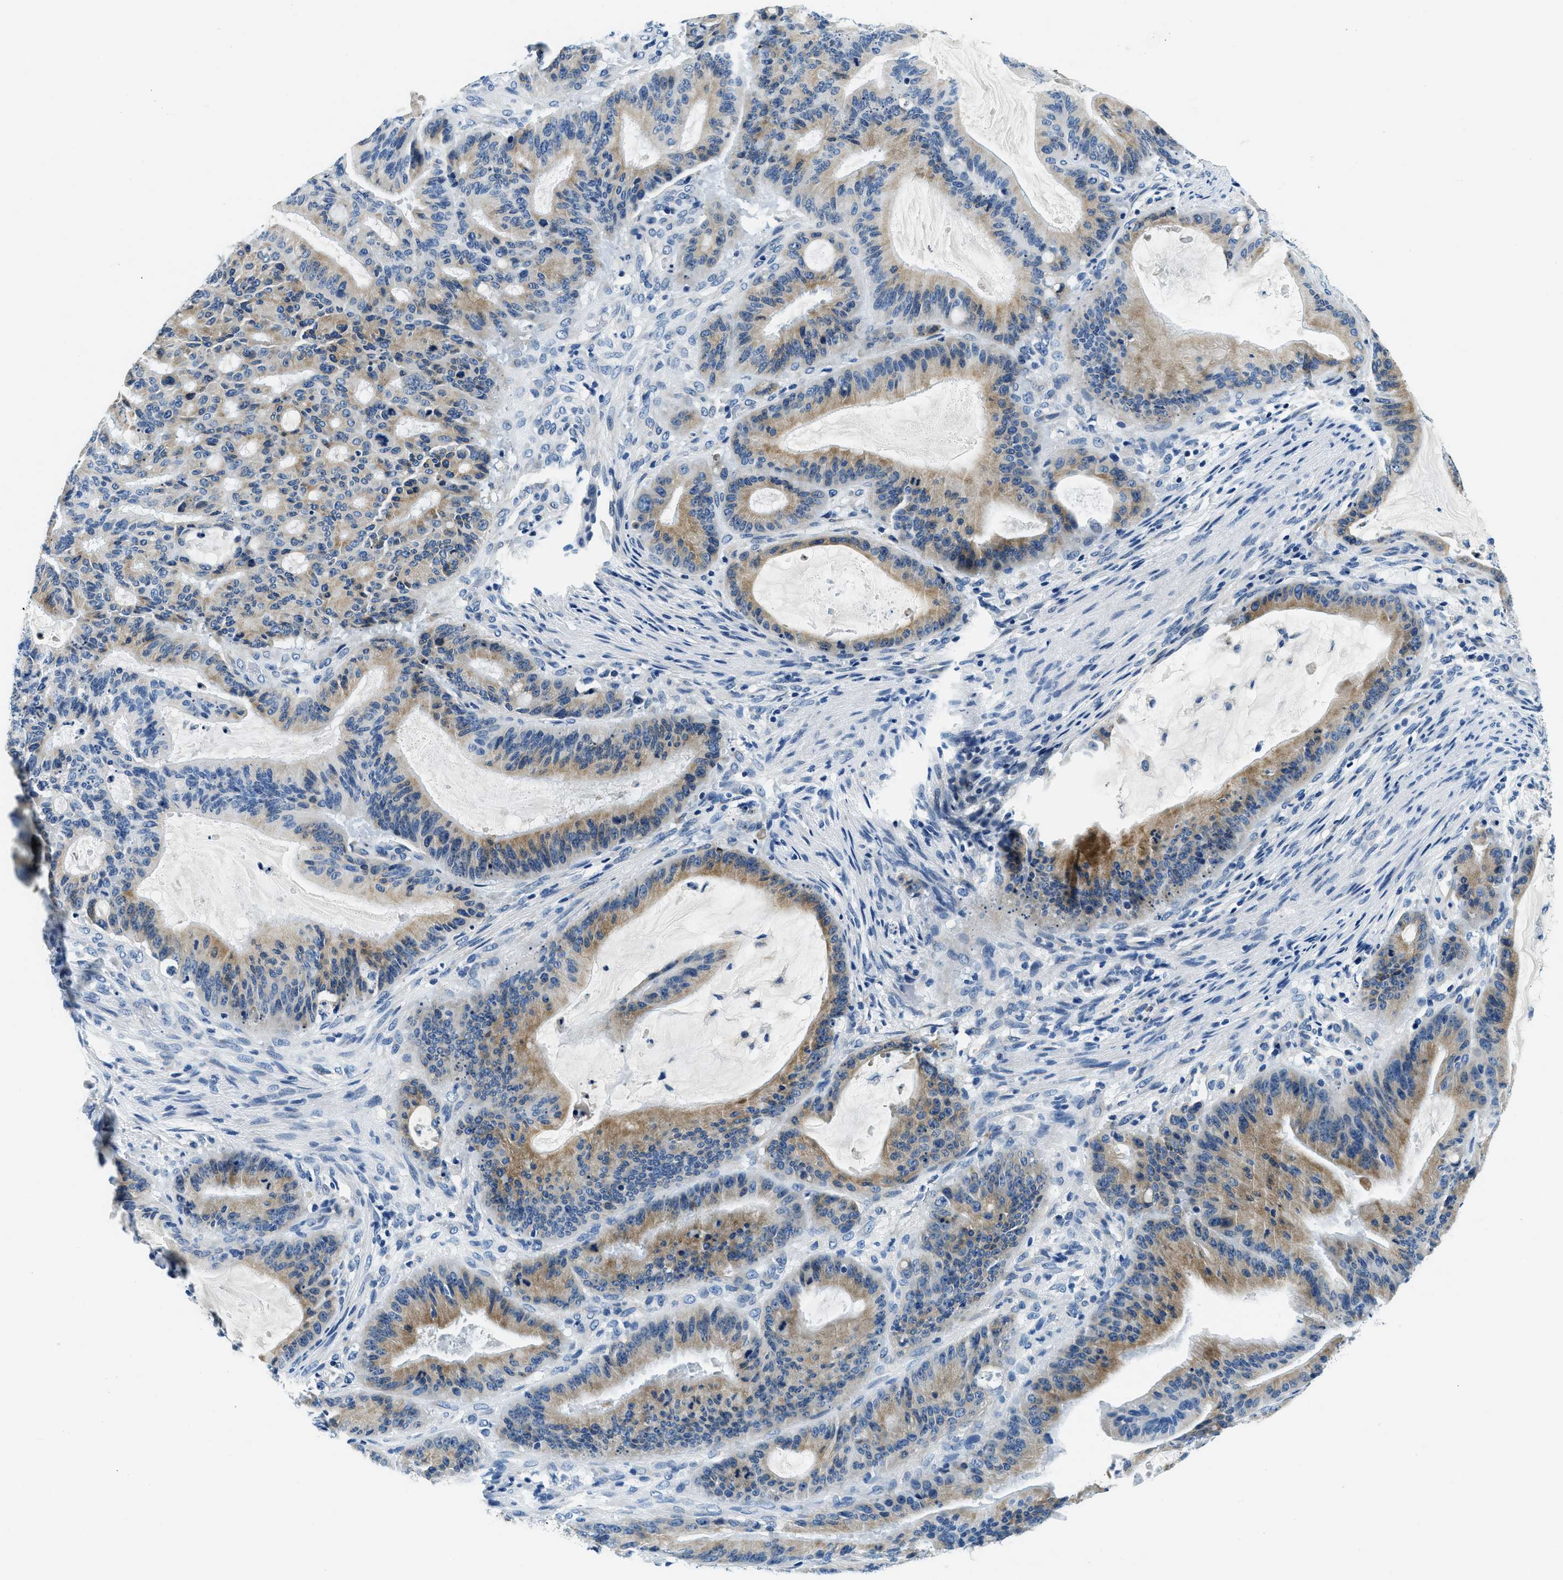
{"staining": {"intensity": "moderate", "quantity": "25%-75%", "location": "cytoplasmic/membranous"}, "tissue": "liver cancer", "cell_type": "Tumor cells", "image_type": "cancer", "snomed": [{"axis": "morphology", "description": "Normal tissue, NOS"}, {"axis": "morphology", "description": "Cholangiocarcinoma"}, {"axis": "topography", "description": "Liver"}, {"axis": "topography", "description": "Peripheral nerve tissue"}], "caption": "Protein analysis of liver cancer (cholangiocarcinoma) tissue displays moderate cytoplasmic/membranous staining in about 25%-75% of tumor cells. The protein is stained brown, and the nuclei are stained in blue (DAB IHC with brightfield microscopy, high magnification).", "gene": "UBAC2", "patient": {"sex": "female", "age": 73}}